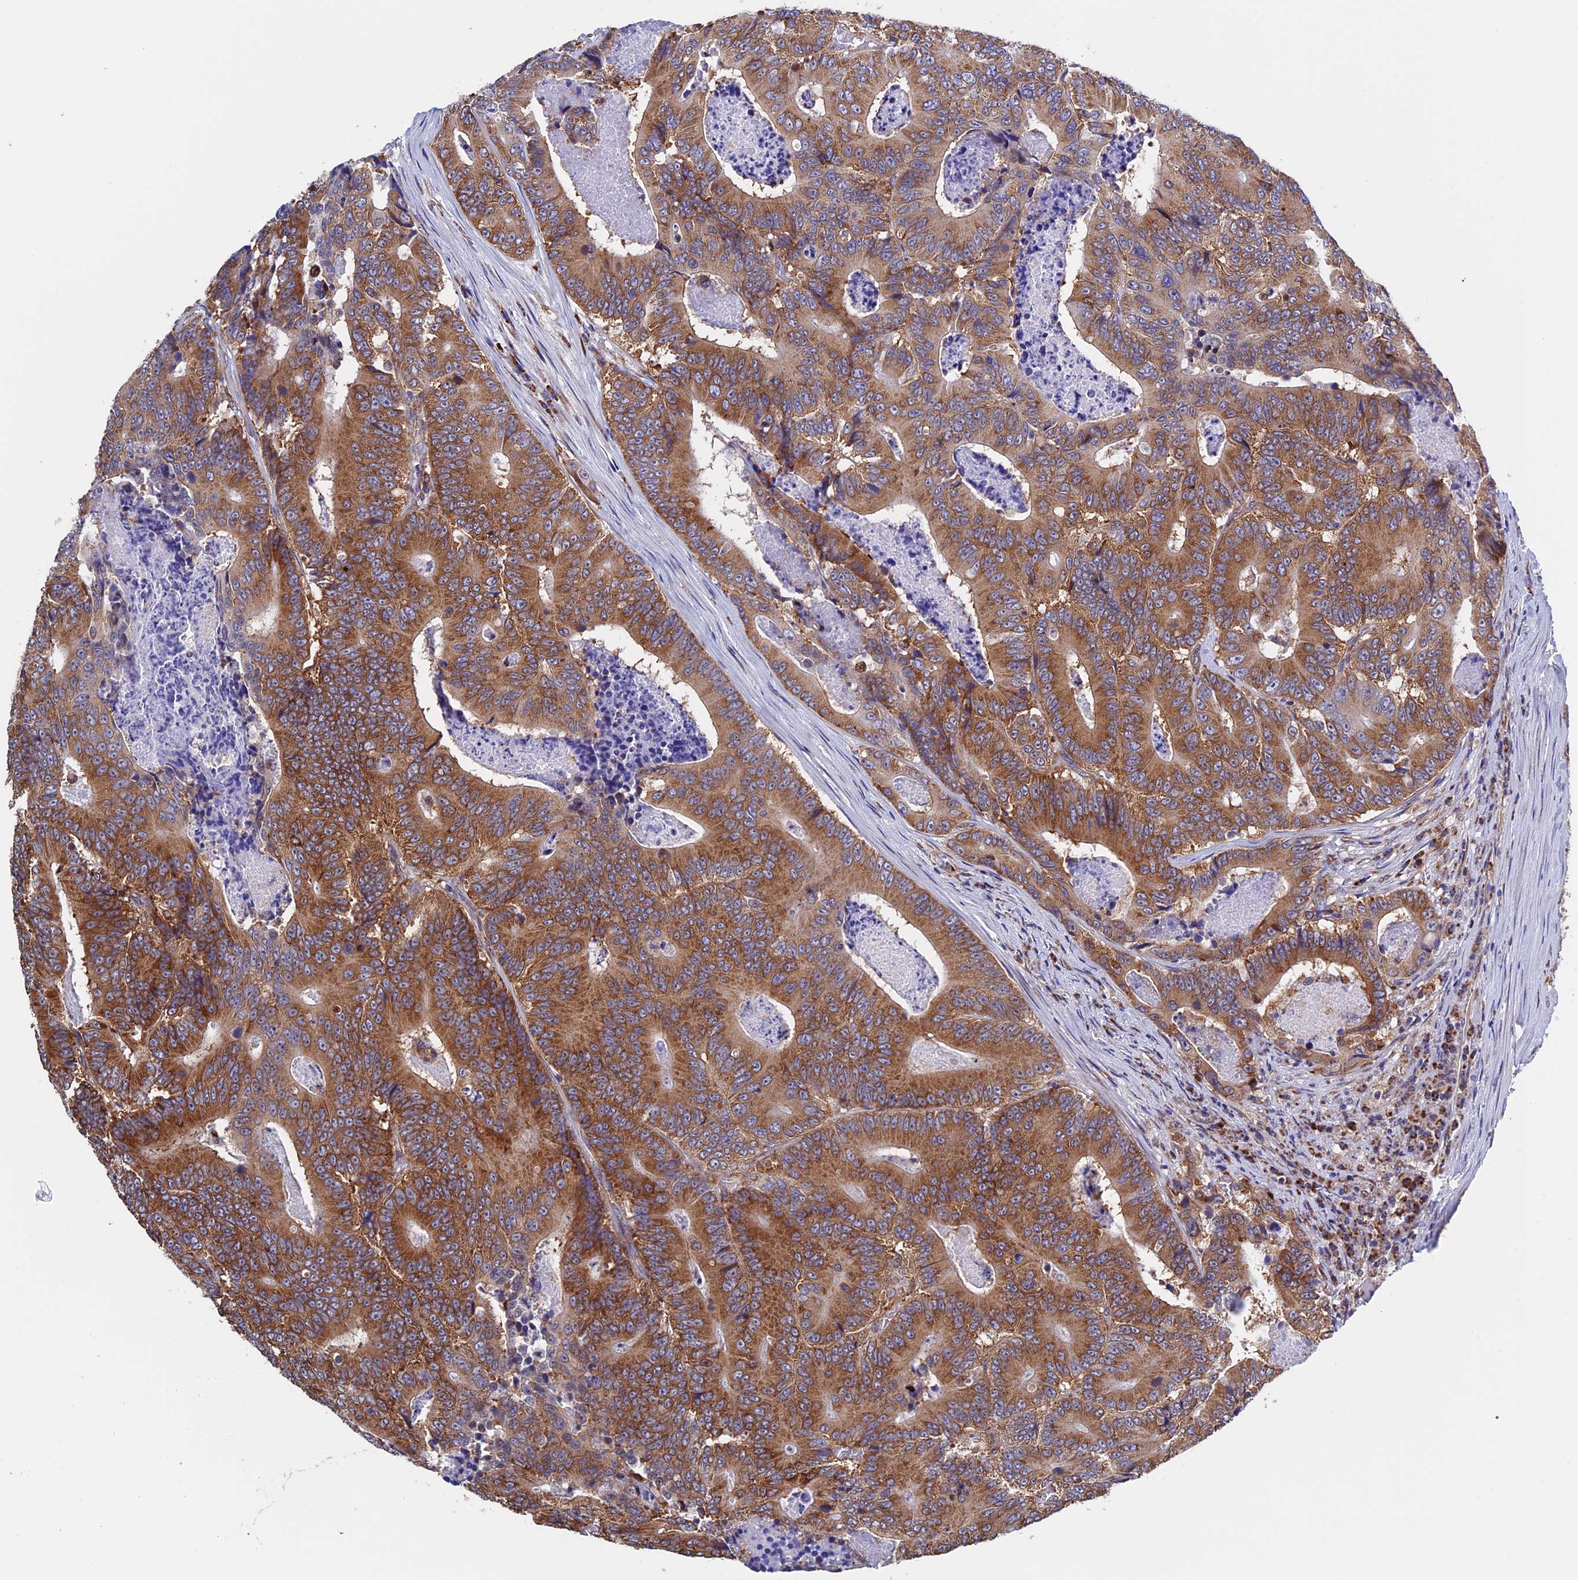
{"staining": {"intensity": "strong", "quantity": ">75%", "location": "cytoplasmic/membranous"}, "tissue": "colorectal cancer", "cell_type": "Tumor cells", "image_type": "cancer", "snomed": [{"axis": "morphology", "description": "Adenocarcinoma, NOS"}, {"axis": "topography", "description": "Colon"}], "caption": "The immunohistochemical stain highlights strong cytoplasmic/membranous staining in tumor cells of colorectal cancer tissue. The staining is performed using DAB (3,3'-diaminobenzidine) brown chromogen to label protein expression. The nuclei are counter-stained blue using hematoxylin.", "gene": "SLC9A5", "patient": {"sex": "male", "age": 83}}